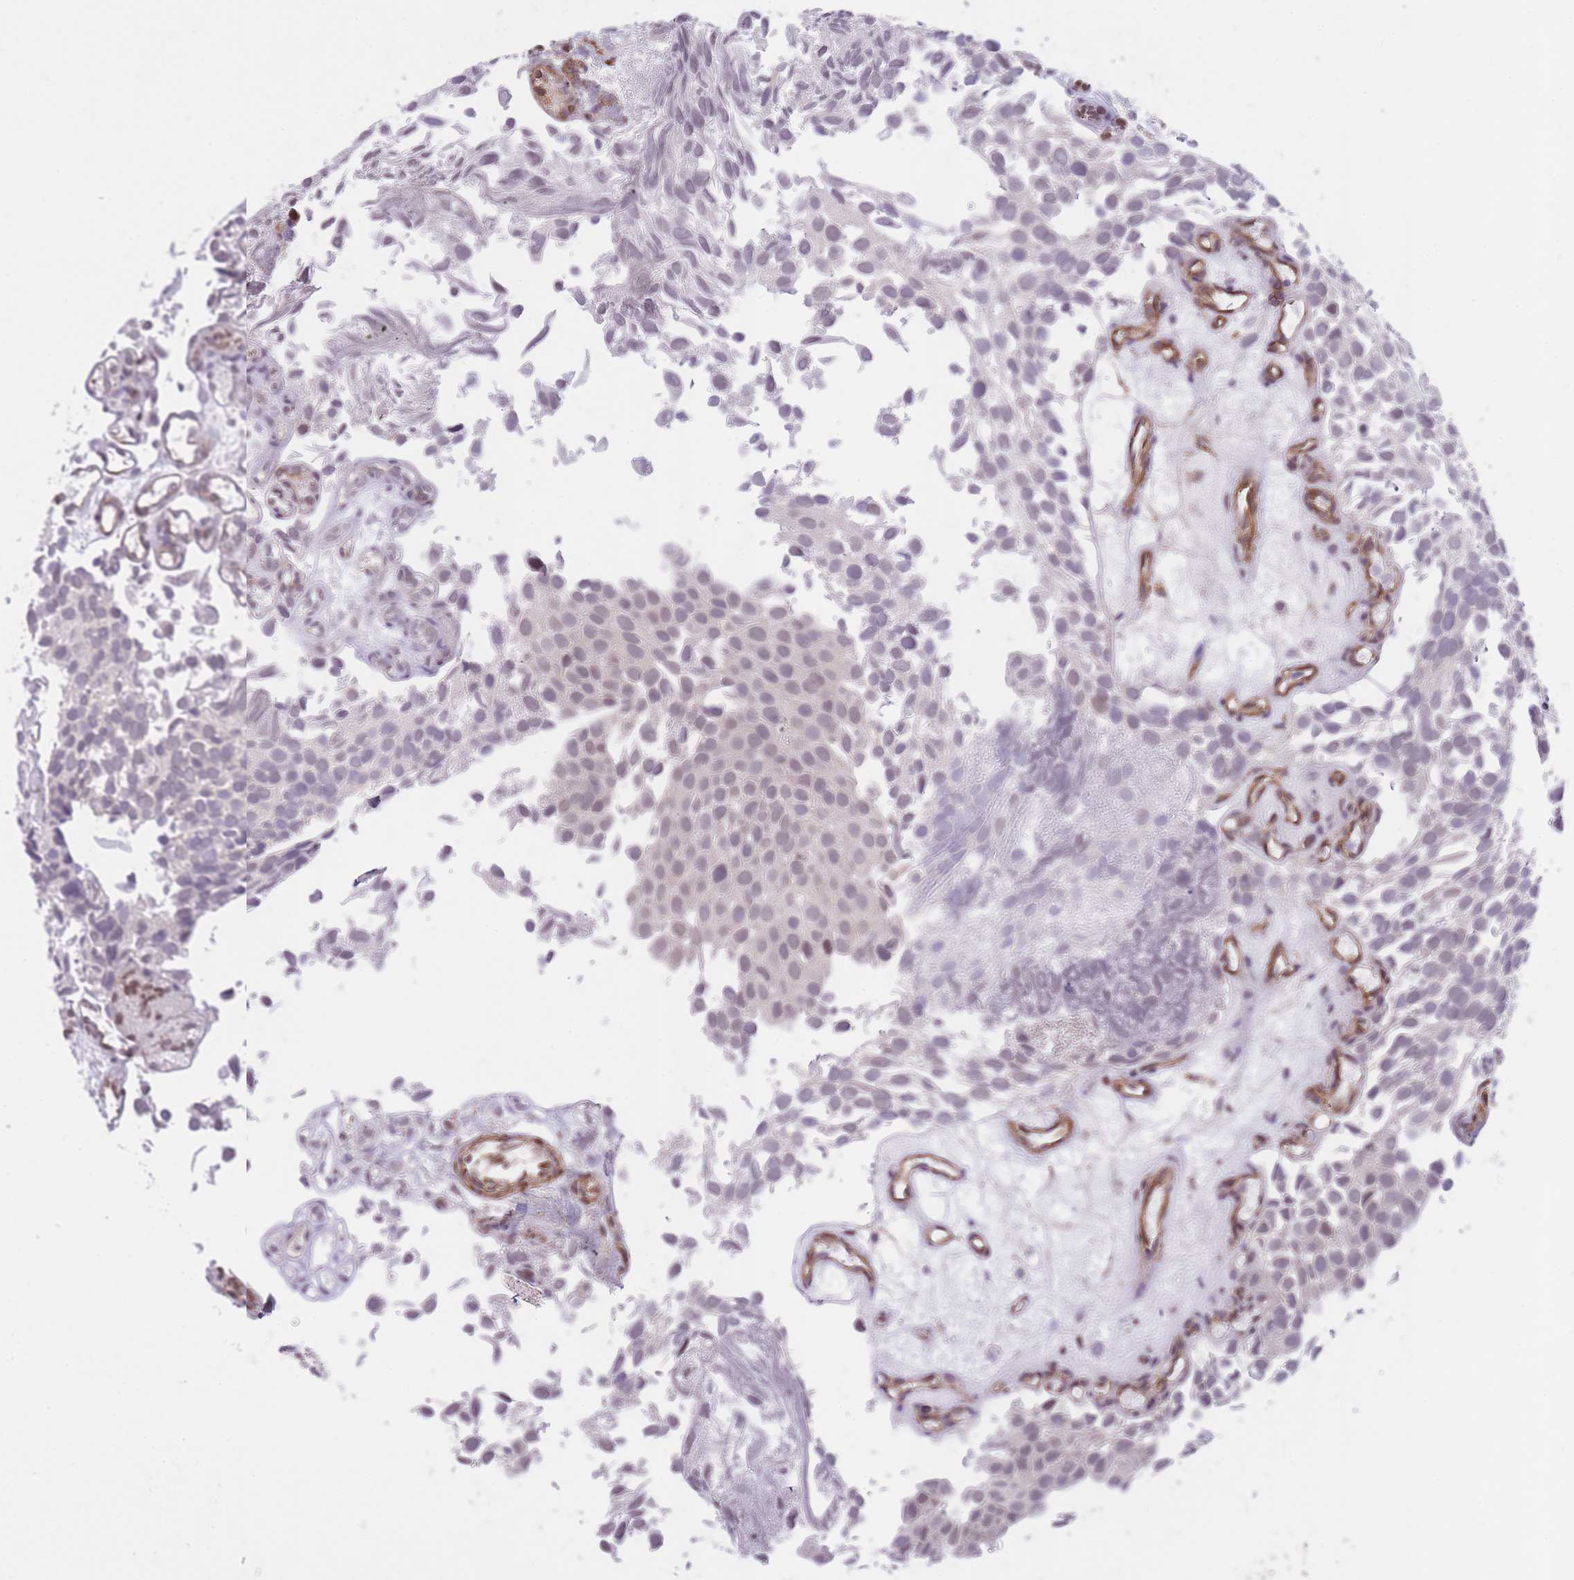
{"staining": {"intensity": "weak", "quantity": "<25%", "location": "nuclear"}, "tissue": "urothelial cancer", "cell_type": "Tumor cells", "image_type": "cancer", "snomed": [{"axis": "morphology", "description": "Urothelial carcinoma, Low grade"}, {"axis": "topography", "description": "Urinary bladder"}], "caption": "A high-resolution micrograph shows immunohistochemistry (IHC) staining of urothelial cancer, which displays no significant positivity in tumor cells.", "gene": "QTRT1", "patient": {"sex": "male", "age": 88}}